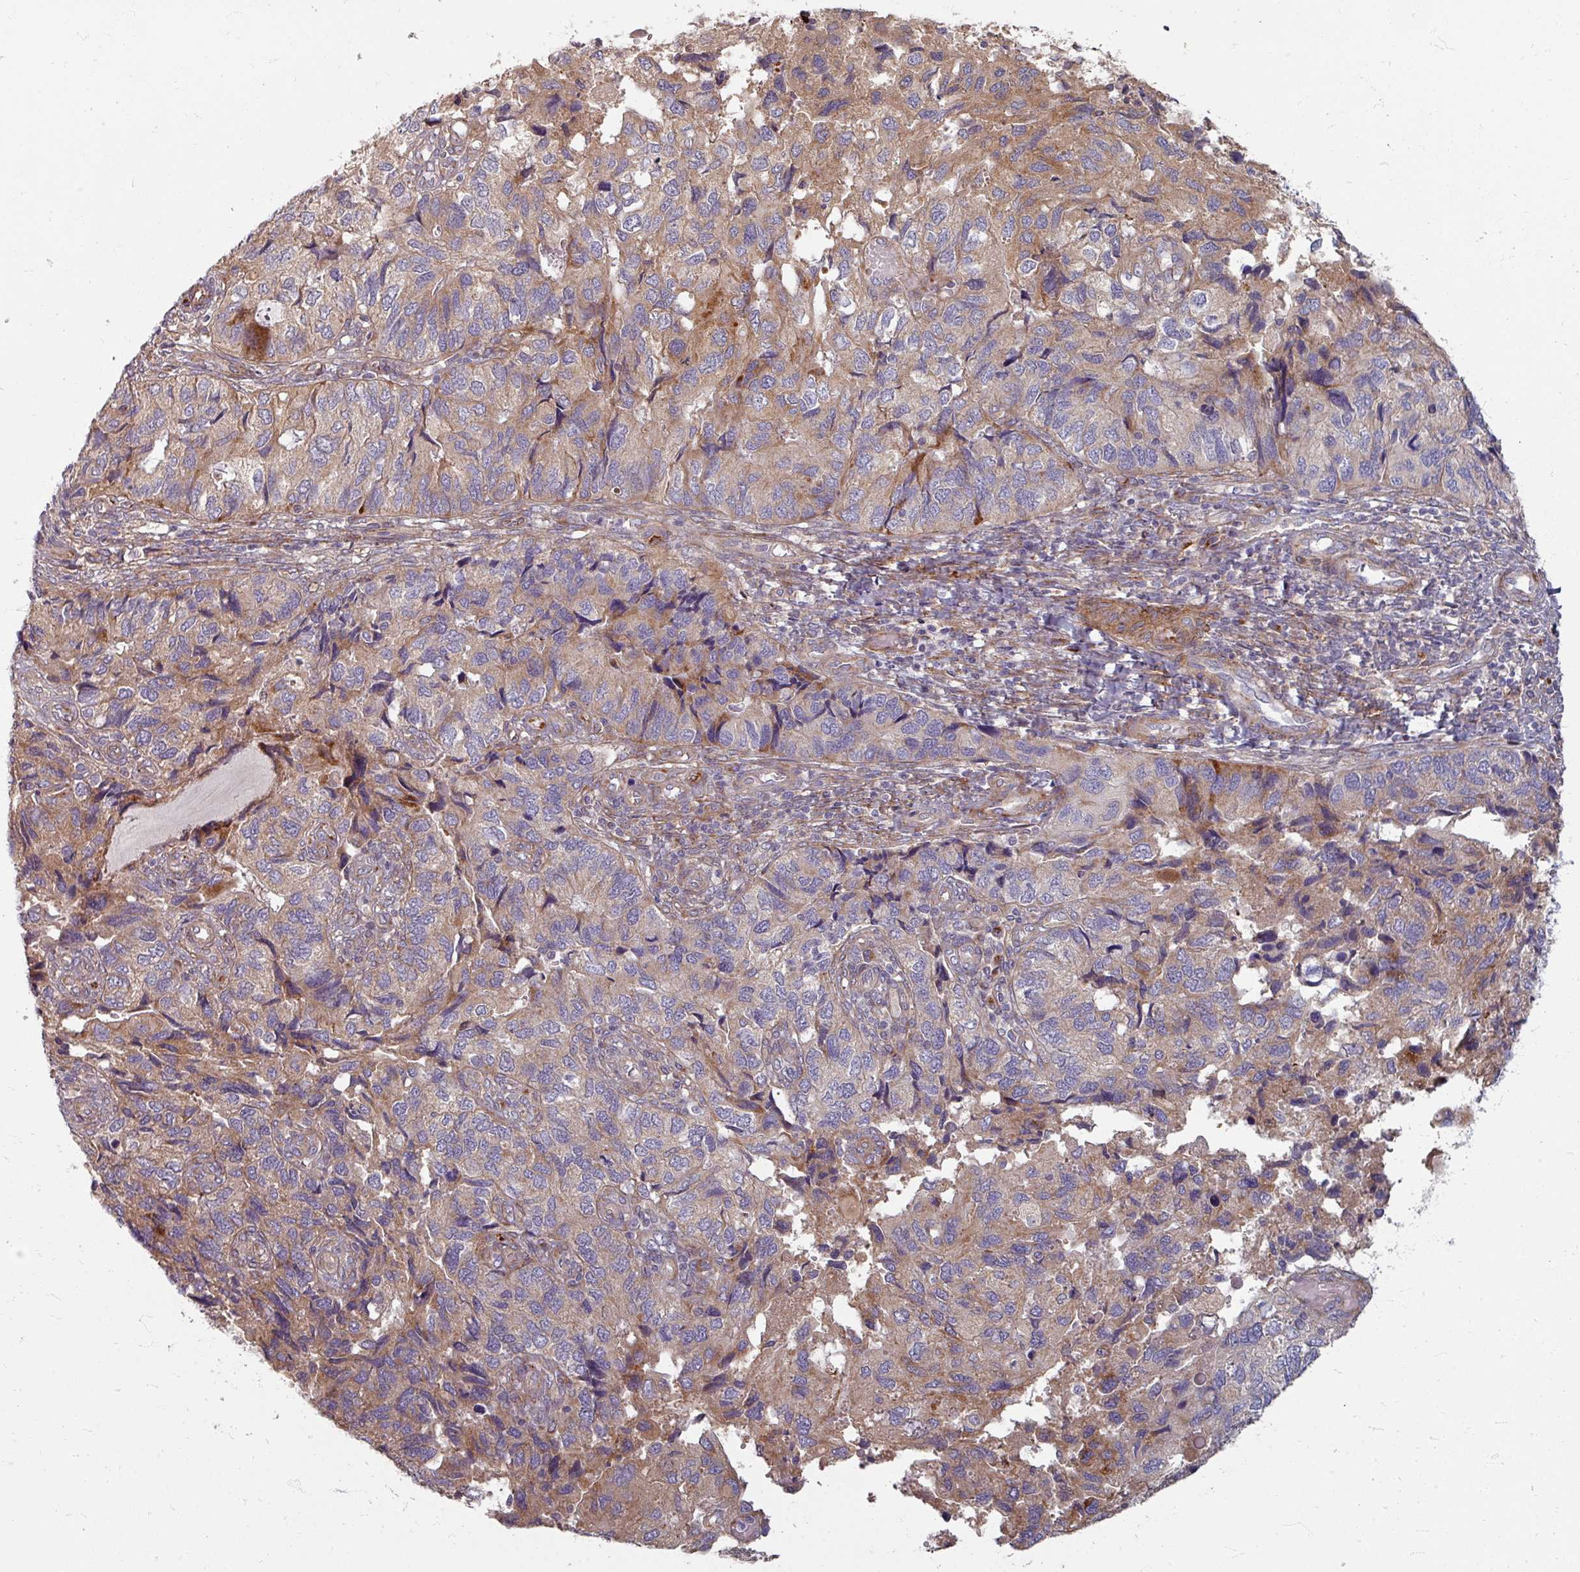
{"staining": {"intensity": "moderate", "quantity": "<25%", "location": "cytoplasmic/membranous"}, "tissue": "endometrial cancer", "cell_type": "Tumor cells", "image_type": "cancer", "snomed": [{"axis": "morphology", "description": "Carcinoma, NOS"}, {"axis": "topography", "description": "Uterus"}], "caption": "Endometrial cancer (carcinoma) stained with immunohistochemistry (IHC) exhibits moderate cytoplasmic/membranous staining in about <25% of tumor cells.", "gene": "GABARAPL1", "patient": {"sex": "female", "age": 76}}